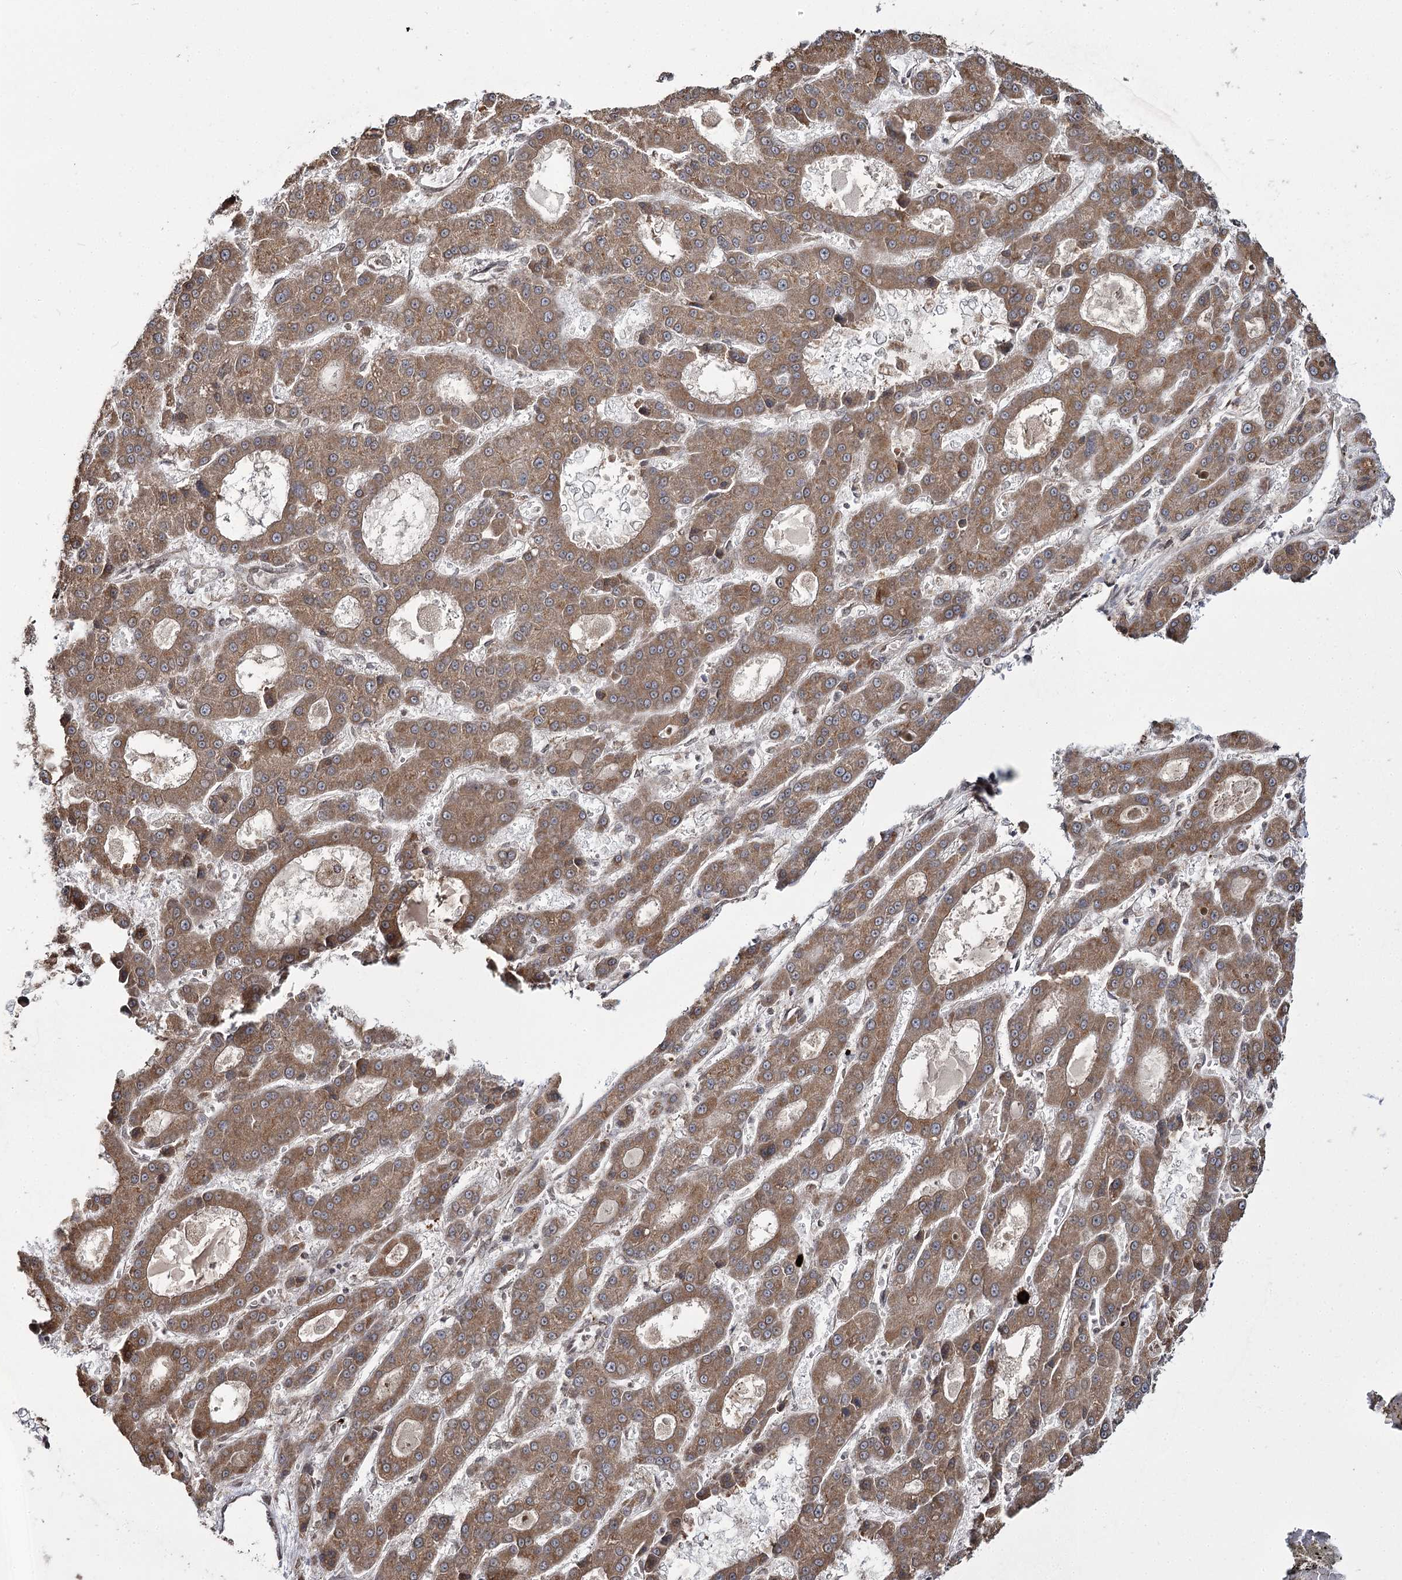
{"staining": {"intensity": "moderate", "quantity": ">75%", "location": "cytoplasmic/membranous"}, "tissue": "liver cancer", "cell_type": "Tumor cells", "image_type": "cancer", "snomed": [{"axis": "morphology", "description": "Carcinoma, Hepatocellular, NOS"}, {"axis": "topography", "description": "Liver"}], "caption": "Liver cancer stained for a protein exhibits moderate cytoplasmic/membranous positivity in tumor cells. The staining was performed using DAB (3,3'-diaminobenzidine), with brown indicating positive protein expression. Nuclei are stained blue with hematoxylin.", "gene": "TRNT1", "patient": {"sex": "male", "age": 70}}